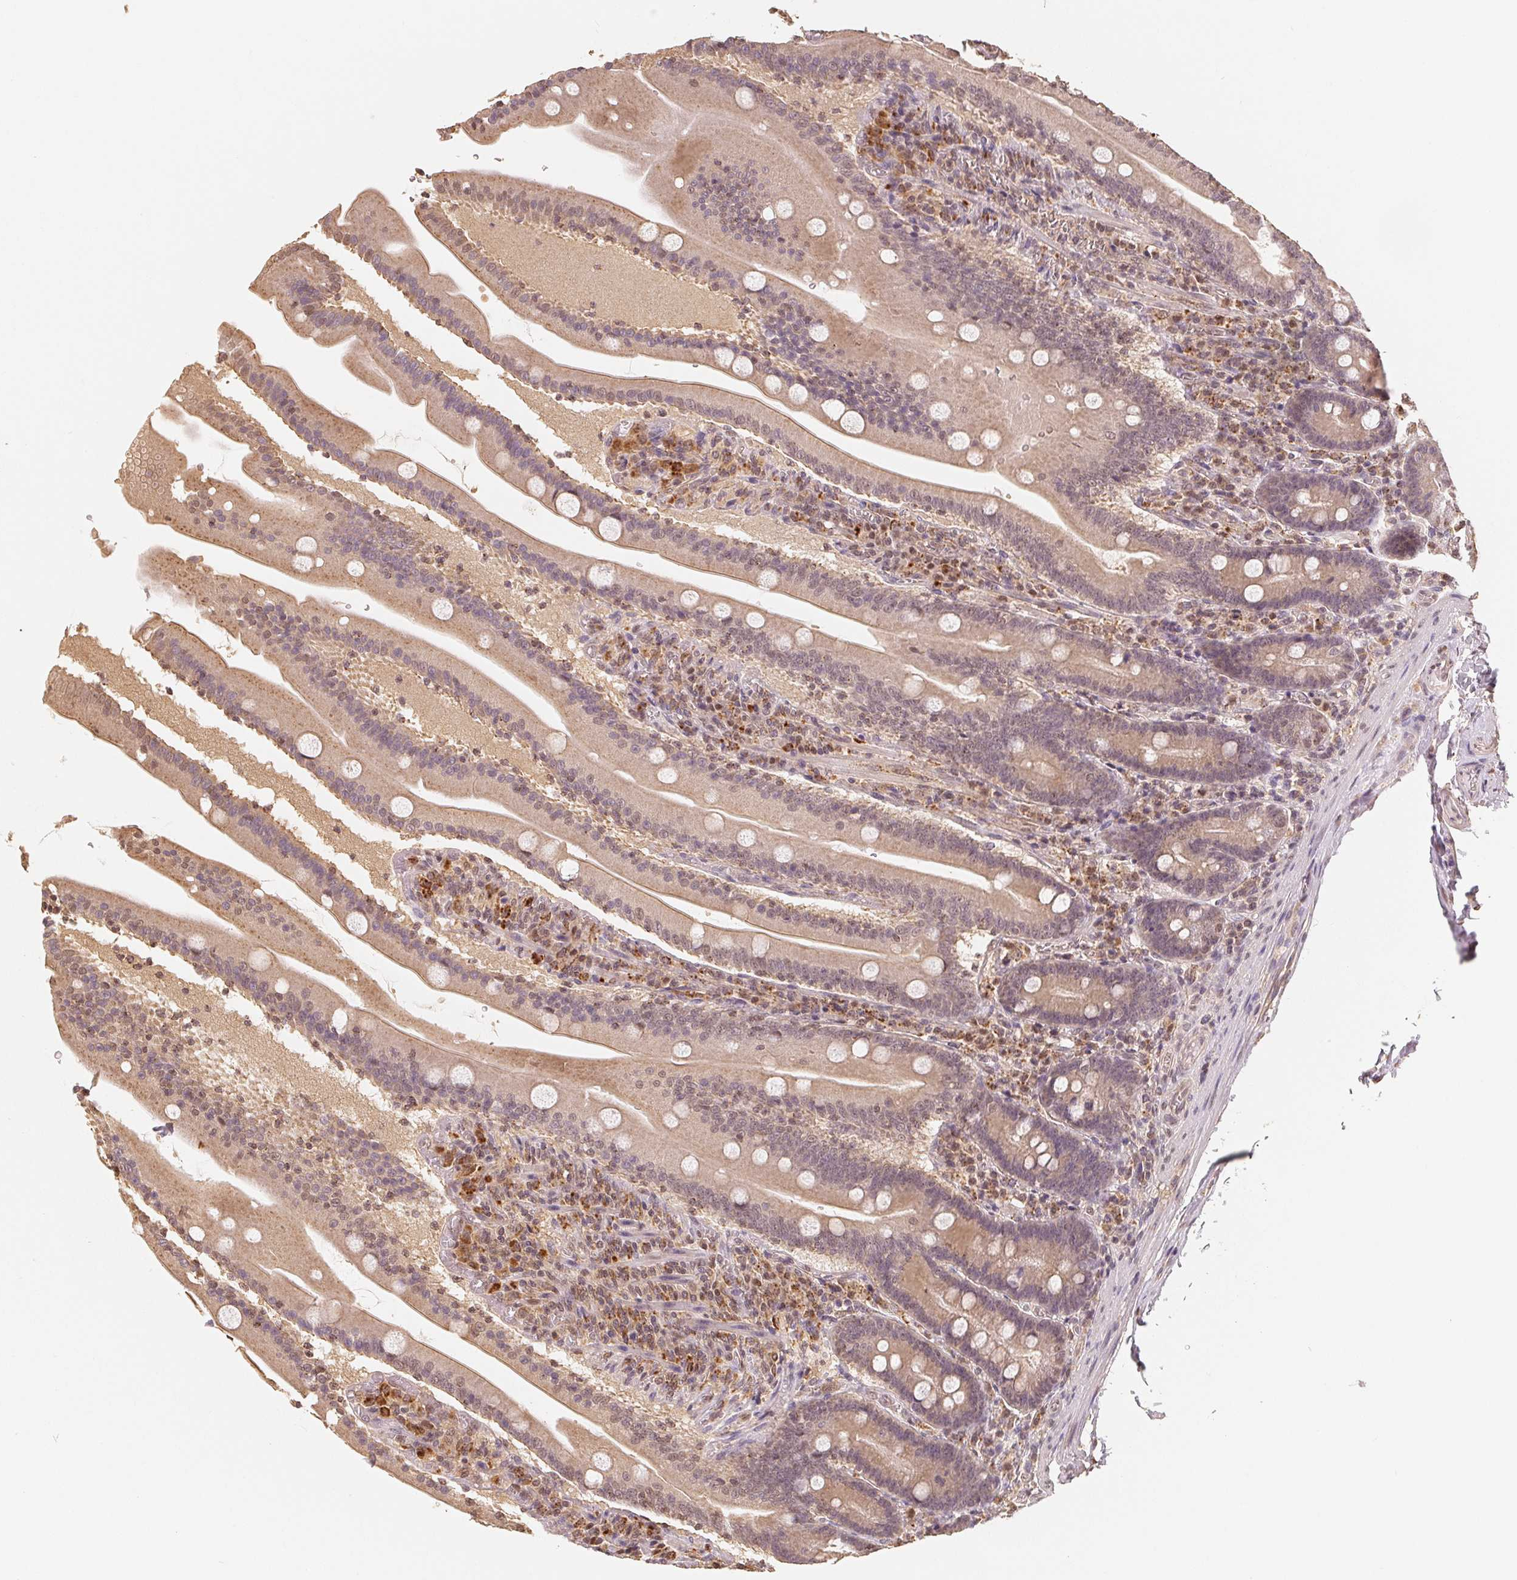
{"staining": {"intensity": "weak", "quantity": ">75%", "location": "cytoplasmic/membranous,nuclear"}, "tissue": "small intestine", "cell_type": "Glandular cells", "image_type": "normal", "snomed": [{"axis": "morphology", "description": "Normal tissue, NOS"}, {"axis": "topography", "description": "Small intestine"}], "caption": "Immunohistochemistry (IHC) staining of benign small intestine, which displays low levels of weak cytoplasmic/membranous,nuclear positivity in approximately >75% of glandular cells indicating weak cytoplasmic/membranous,nuclear protein positivity. The staining was performed using DAB (3,3'-diaminobenzidine) (brown) for protein detection and nuclei were counterstained in hematoxylin (blue).", "gene": "GUSB", "patient": {"sex": "male", "age": 37}}